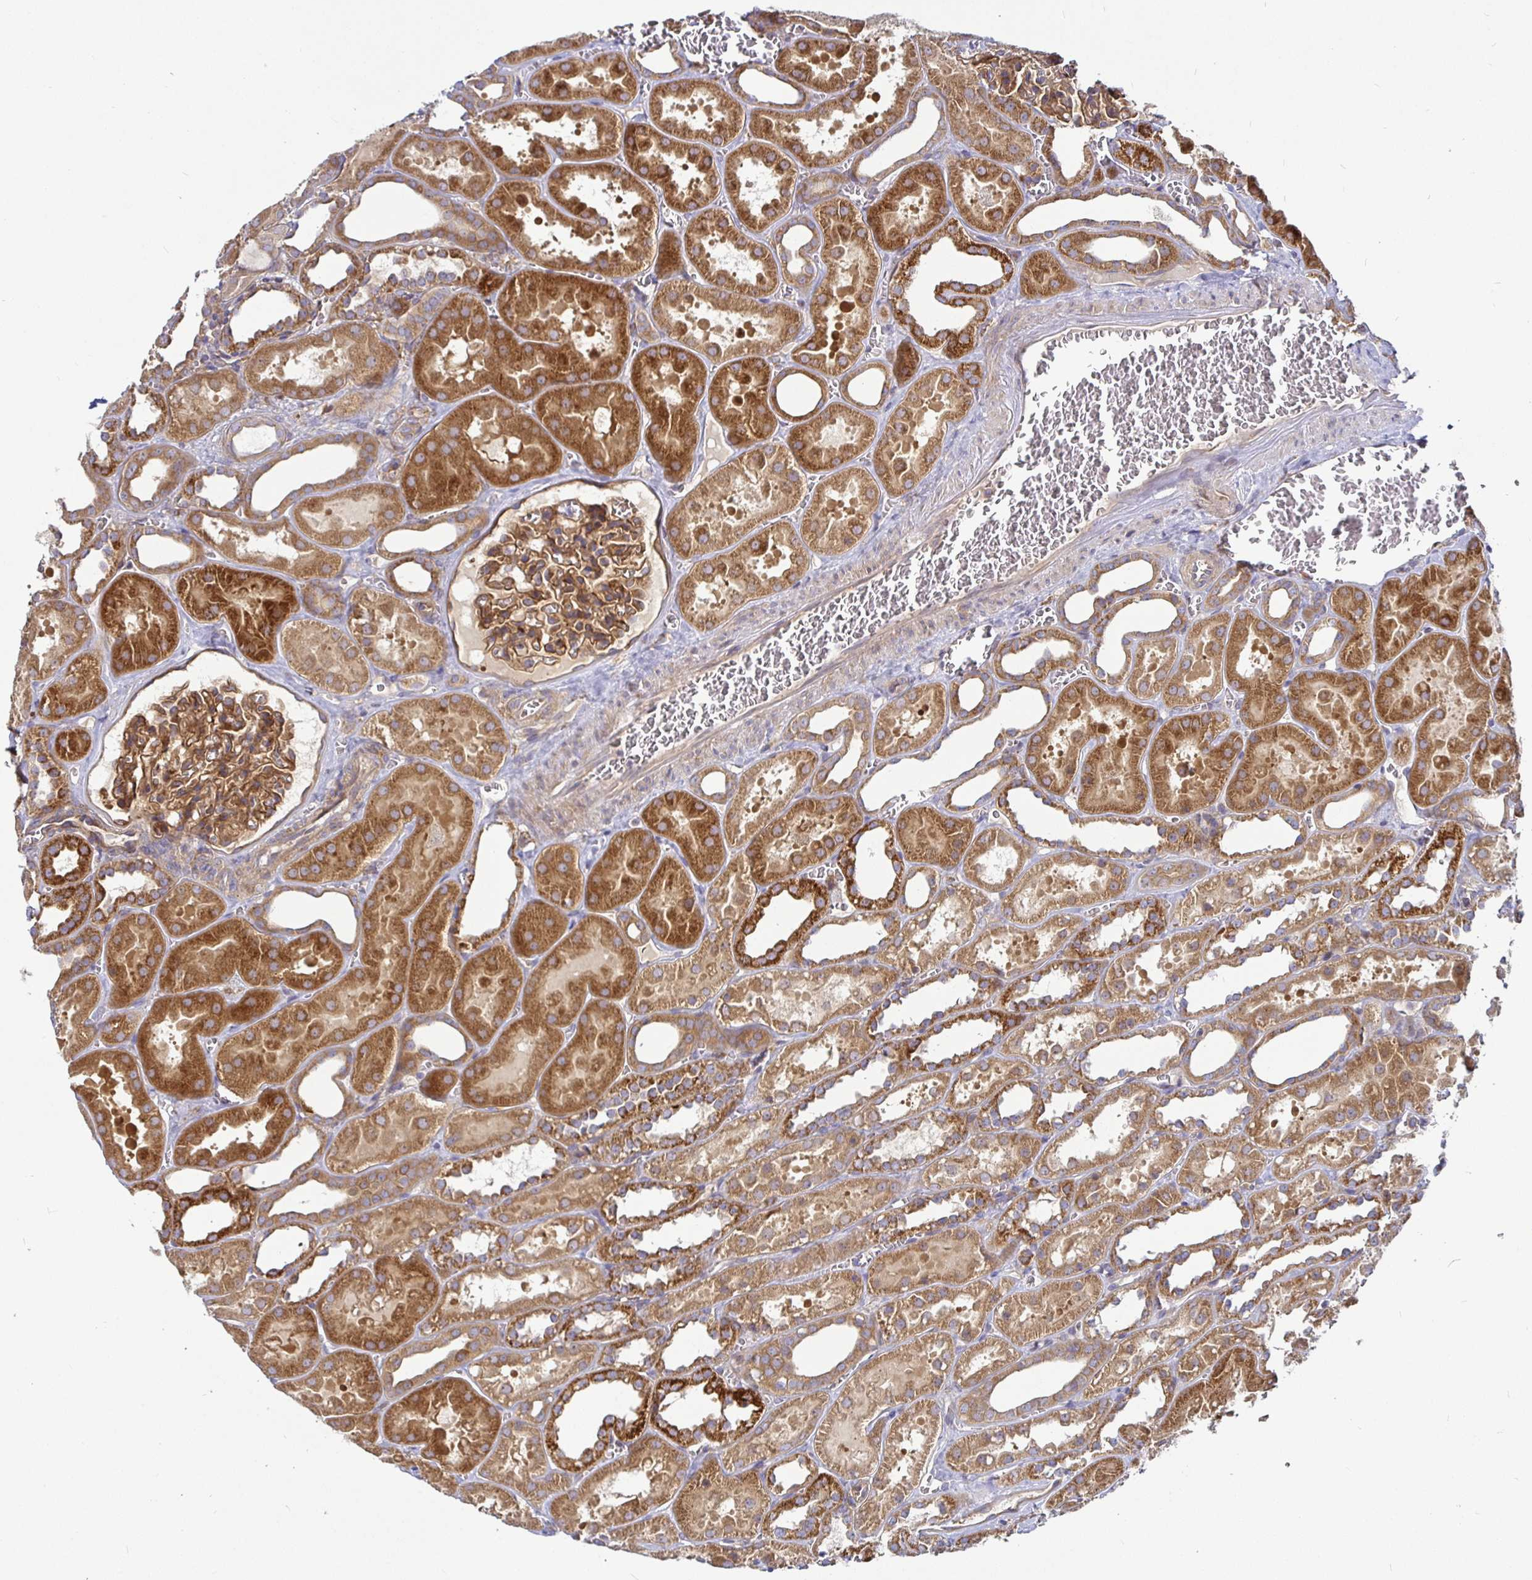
{"staining": {"intensity": "moderate", "quantity": ">75%", "location": "cytoplasmic/membranous"}, "tissue": "kidney", "cell_type": "Cells in glomeruli", "image_type": "normal", "snomed": [{"axis": "morphology", "description": "Normal tissue, NOS"}, {"axis": "topography", "description": "Kidney"}], "caption": "Kidney stained with DAB (3,3'-diaminobenzidine) immunohistochemistry (IHC) shows medium levels of moderate cytoplasmic/membranous staining in approximately >75% of cells in glomeruli.", "gene": "SNX8", "patient": {"sex": "female", "age": 41}}